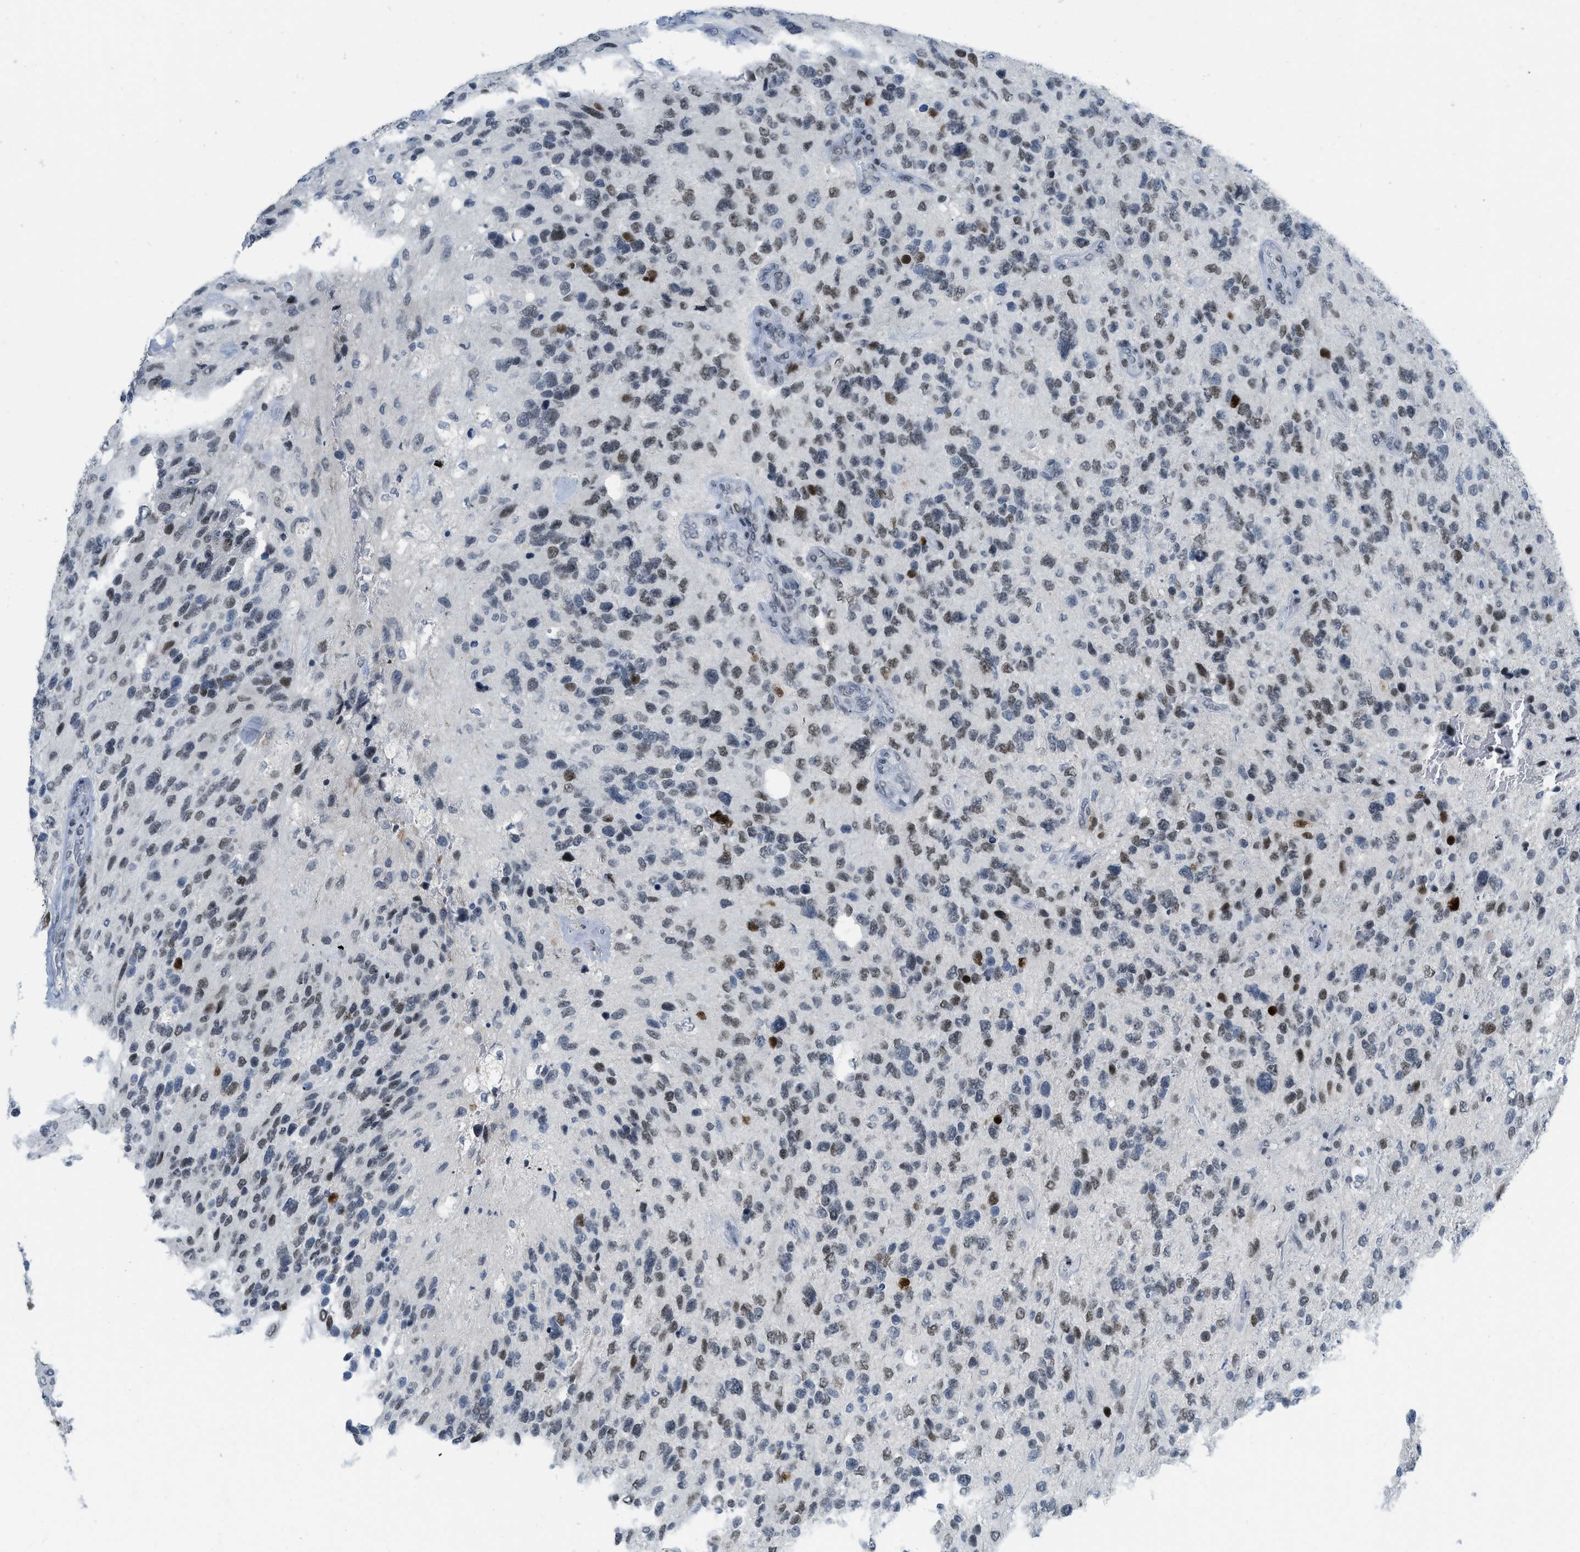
{"staining": {"intensity": "moderate", "quantity": "25%-75%", "location": "nuclear"}, "tissue": "glioma", "cell_type": "Tumor cells", "image_type": "cancer", "snomed": [{"axis": "morphology", "description": "Glioma, malignant, High grade"}, {"axis": "topography", "description": "Brain"}], "caption": "Moderate nuclear staining for a protein is identified in approximately 25%-75% of tumor cells of glioma using immunohistochemistry (IHC).", "gene": "PBX1", "patient": {"sex": "female", "age": 58}}